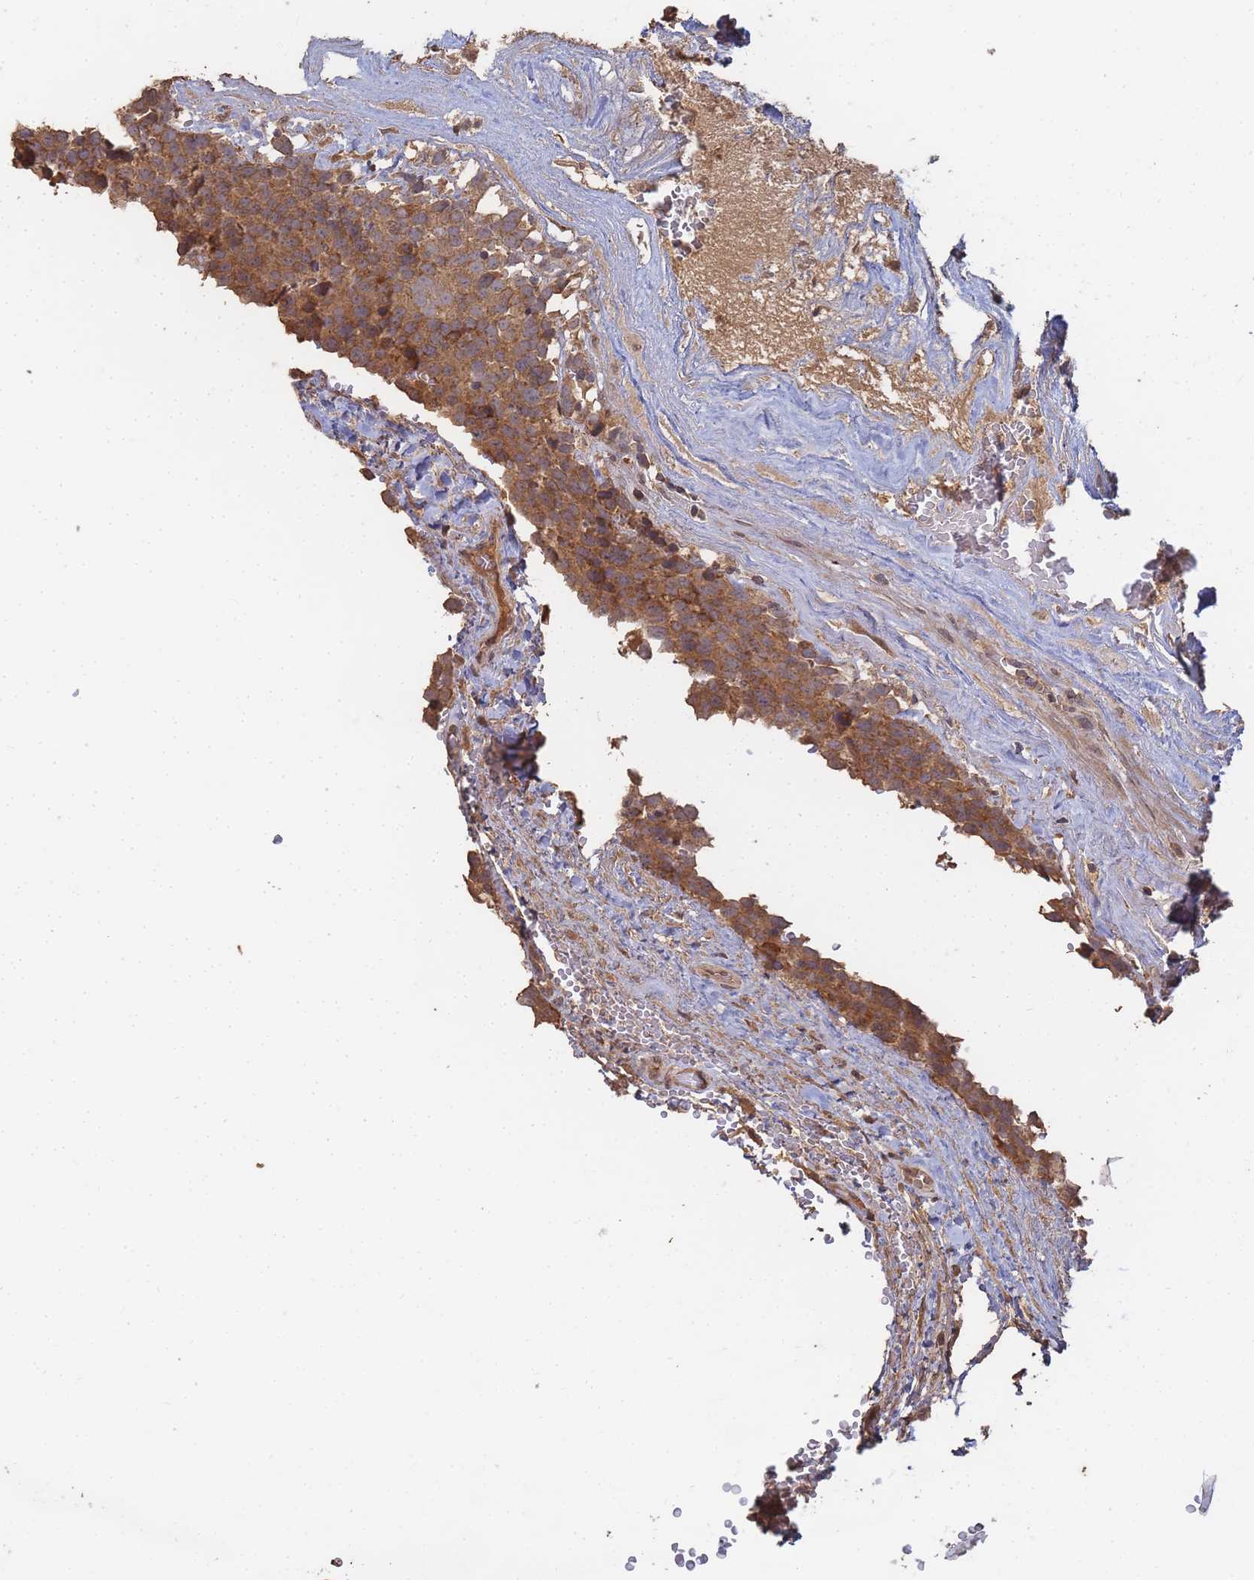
{"staining": {"intensity": "moderate", "quantity": ">75%", "location": "cytoplasmic/membranous"}, "tissue": "testis cancer", "cell_type": "Tumor cells", "image_type": "cancer", "snomed": [{"axis": "morphology", "description": "Seminoma, NOS"}, {"axis": "topography", "description": "Testis"}], "caption": "Immunohistochemistry (DAB) staining of human testis cancer shows moderate cytoplasmic/membranous protein staining in about >75% of tumor cells. (Brightfield microscopy of DAB IHC at high magnification).", "gene": "ALKBH1", "patient": {"sex": "male", "age": 71}}